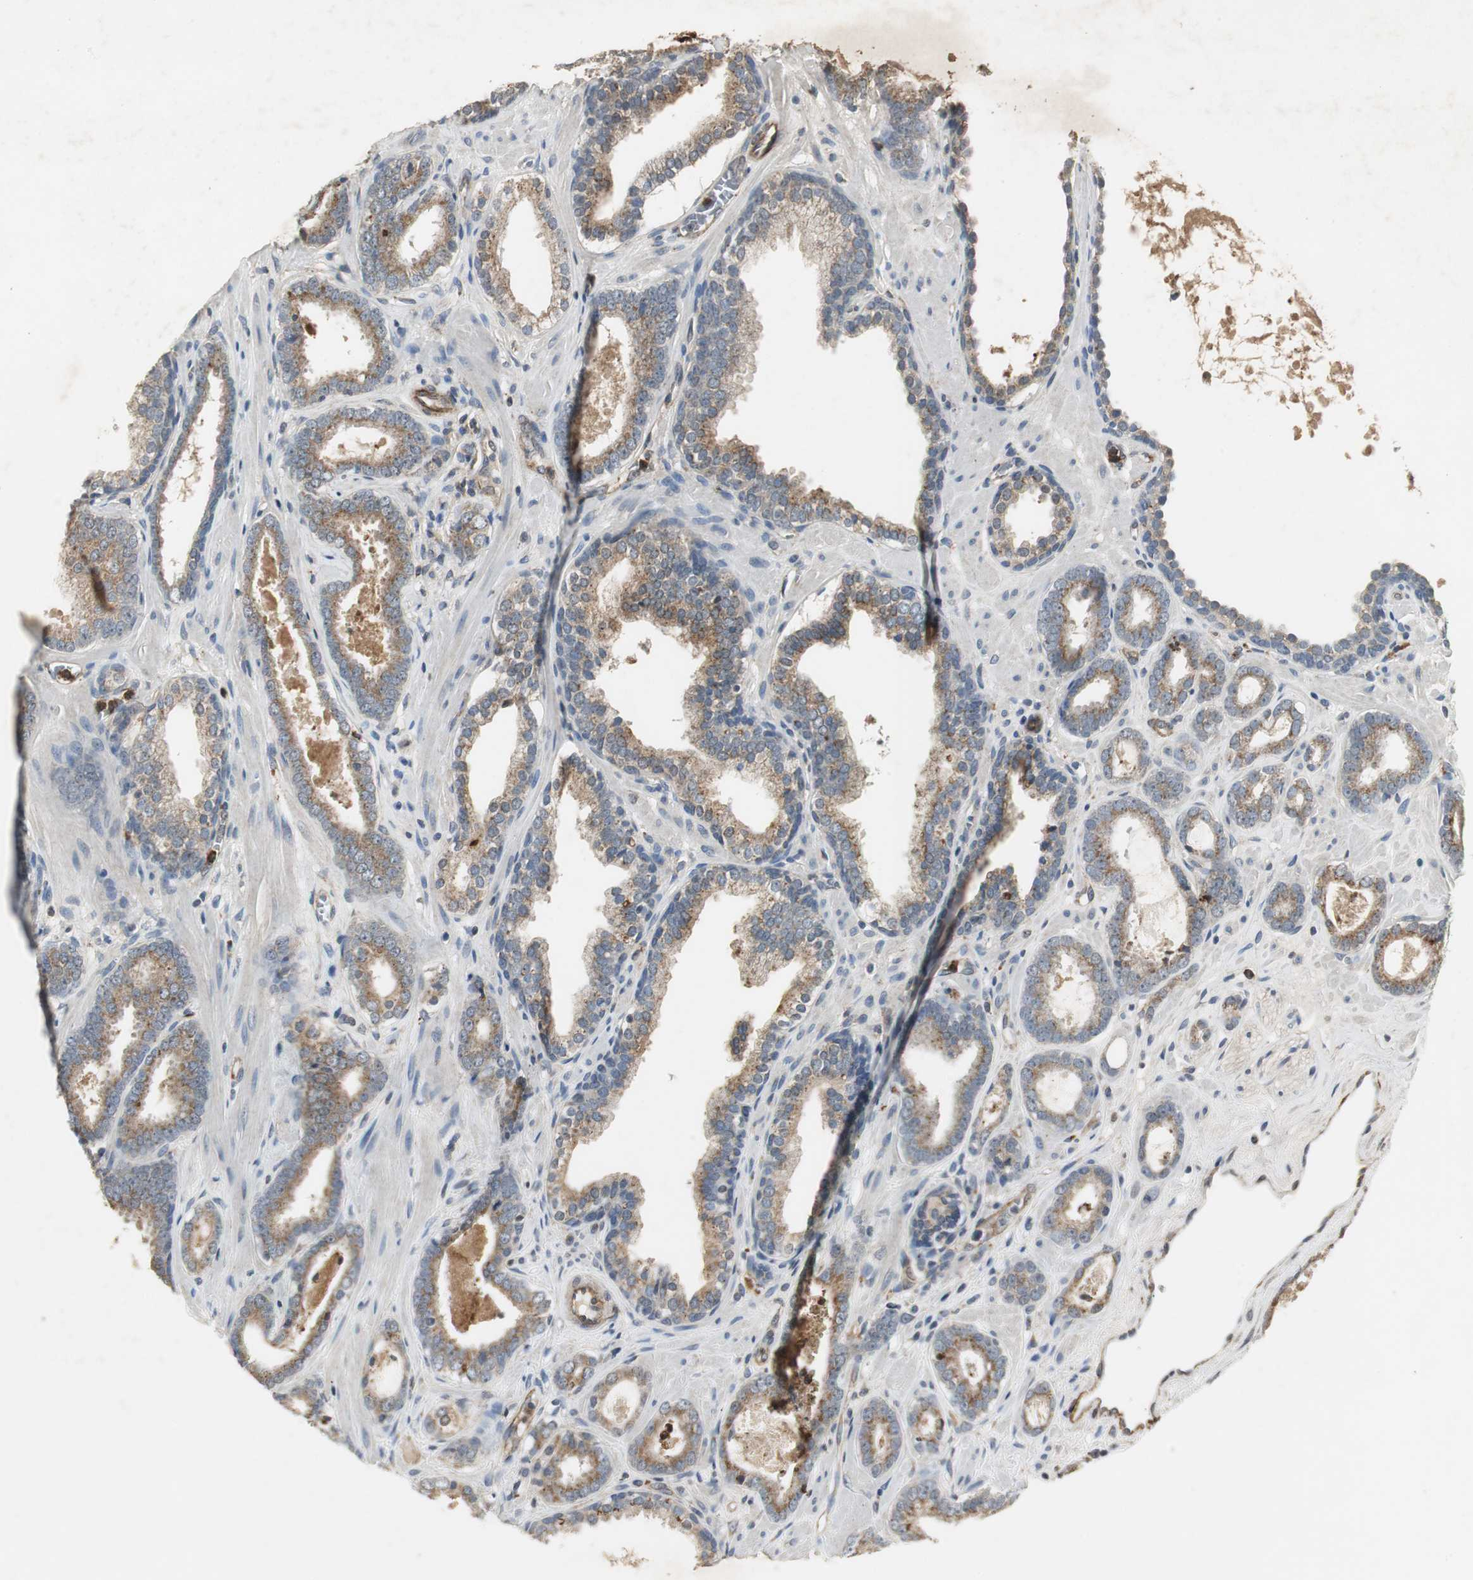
{"staining": {"intensity": "moderate", "quantity": ">75%", "location": "cytoplasmic/membranous"}, "tissue": "prostate cancer", "cell_type": "Tumor cells", "image_type": "cancer", "snomed": [{"axis": "morphology", "description": "Adenocarcinoma, Low grade"}, {"axis": "topography", "description": "Prostate"}], "caption": "IHC staining of prostate low-grade adenocarcinoma, which displays medium levels of moderate cytoplasmic/membranous staining in approximately >75% of tumor cells indicating moderate cytoplasmic/membranous protein expression. The staining was performed using DAB (brown) for protein detection and nuclei were counterstained in hematoxylin (blue).", "gene": "JTB", "patient": {"sex": "male", "age": 57}}